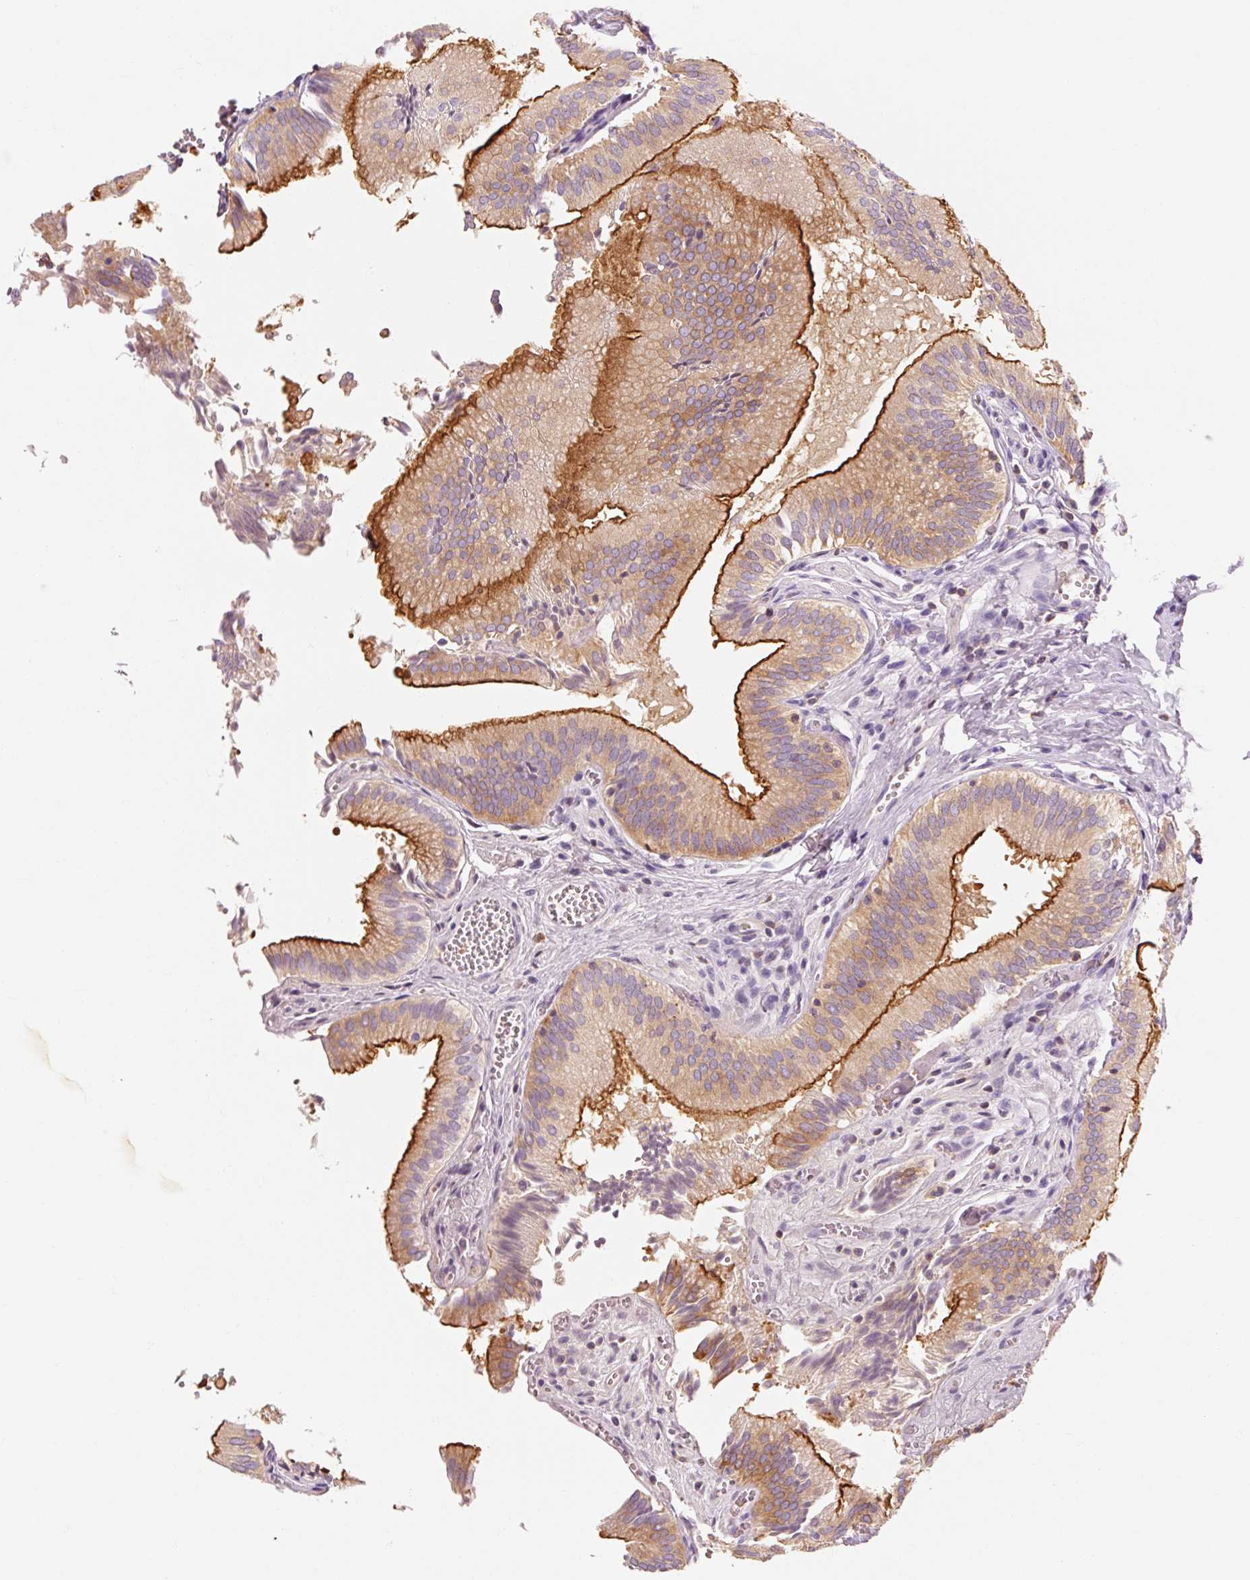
{"staining": {"intensity": "strong", "quantity": ">75%", "location": "cytoplasmic/membranous"}, "tissue": "gallbladder", "cell_type": "Glandular cells", "image_type": "normal", "snomed": [{"axis": "morphology", "description": "Normal tissue, NOS"}, {"axis": "topography", "description": "Gallbladder"}, {"axis": "topography", "description": "Peripheral nerve tissue"}], "caption": "Immunohistochemistry (IHC) of benign human gallbladder displays high levels of strong cytoplasmic/membranous staining in approximately >75% of glandular cells.", "gene": "OR8K1", "patient": {"sex": "male", "age": 17}}